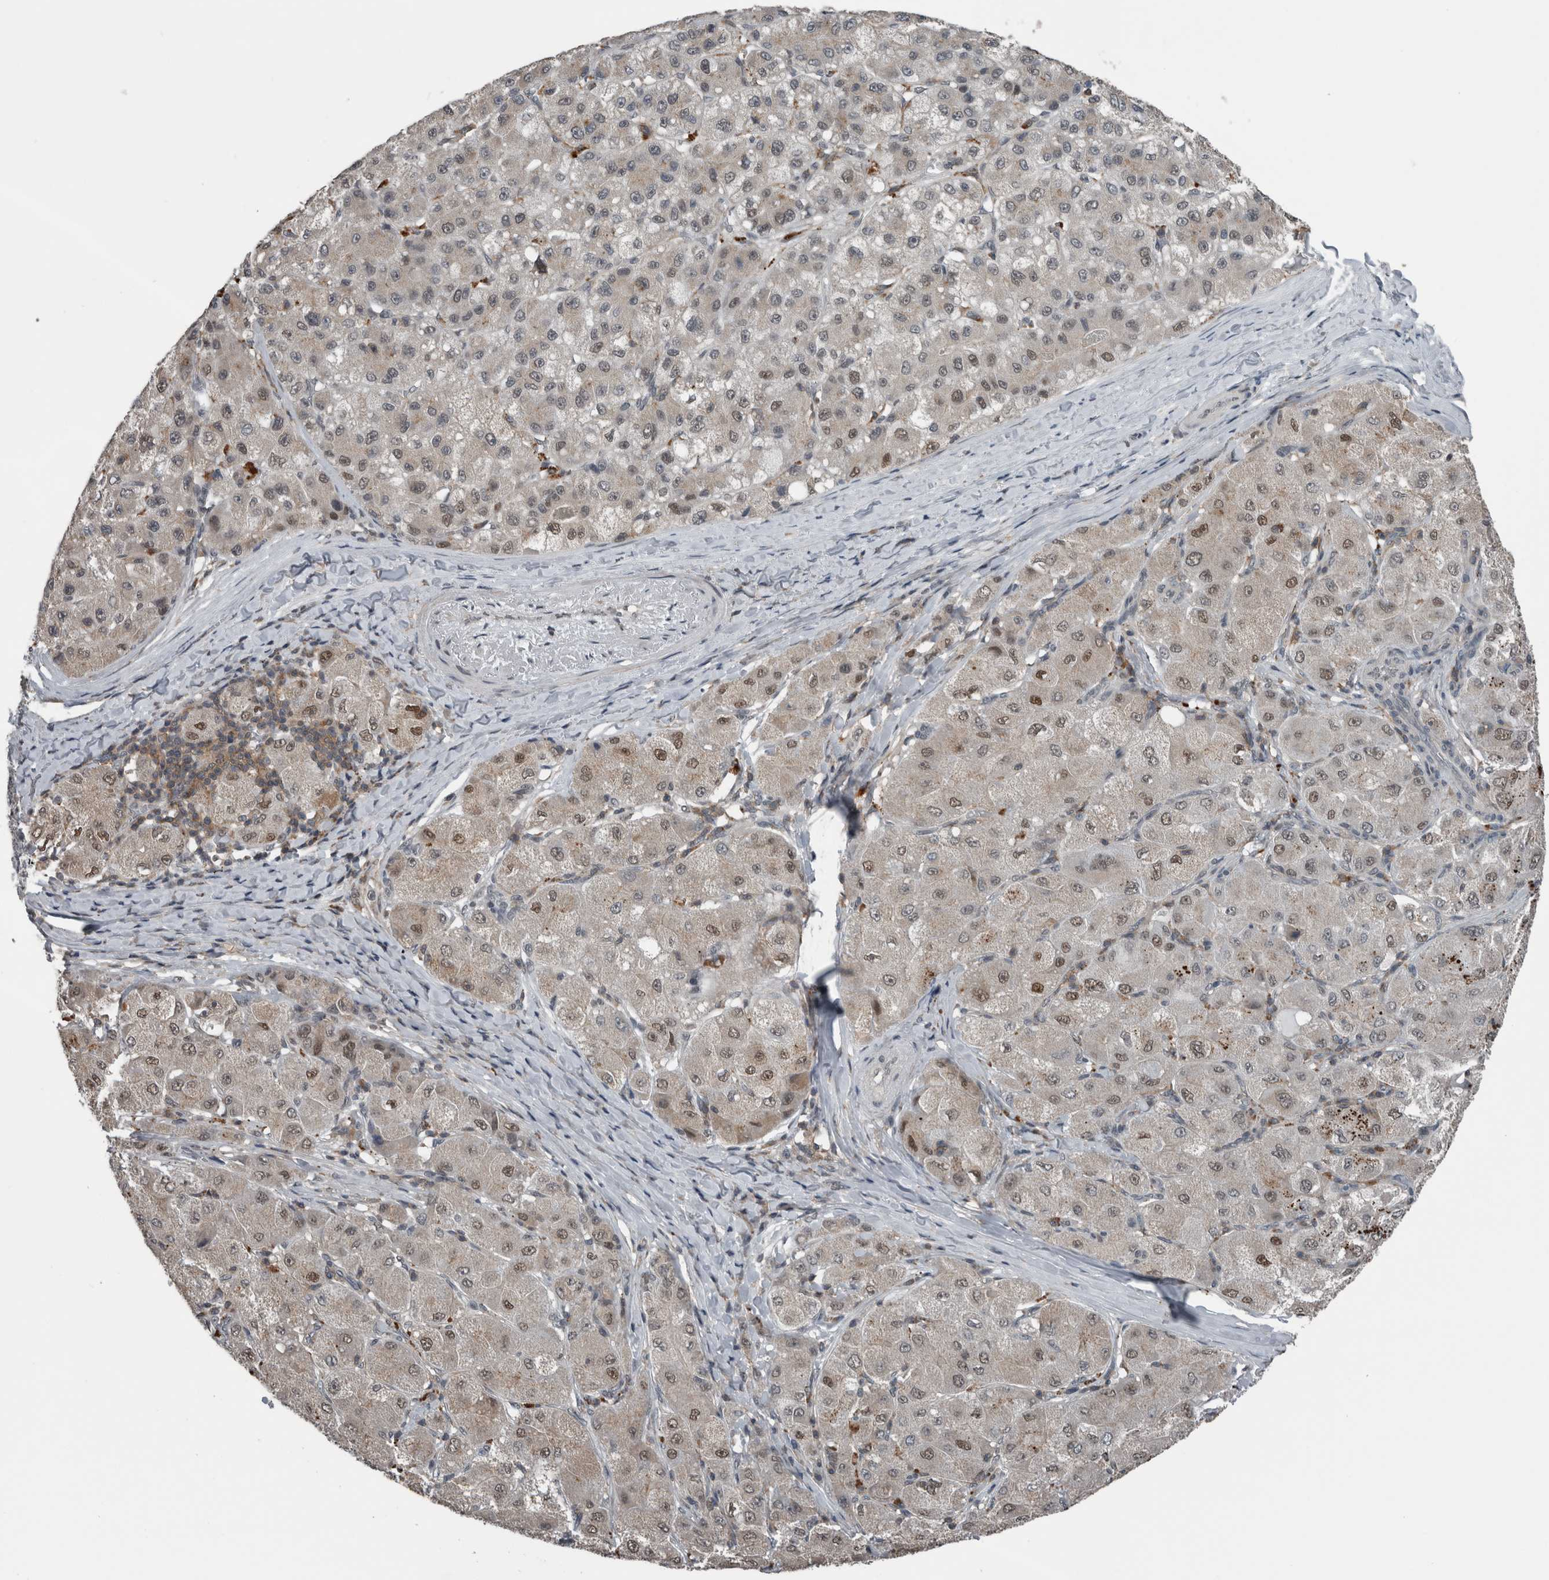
{"staining": {"intensity": "weak", "quantity": "25%-75%", "location": "nuclear"}, "tissue": "liver cancer", "cell_type": "Tumor cells", "image_type": "cancer", "snomed": [{"axis": "morphology", "description": "Carcinoma, Hepatocellular, NOS"}, {"axis": "topography", "description": "Liver"}], "caption": "Liver cancer (hepatocellular carcinoma) stained with a protein marker demonstrates weak staining in tumor cells.", "gene": "ZBTB21", "patient": {"sex": "male", "age": 80}}